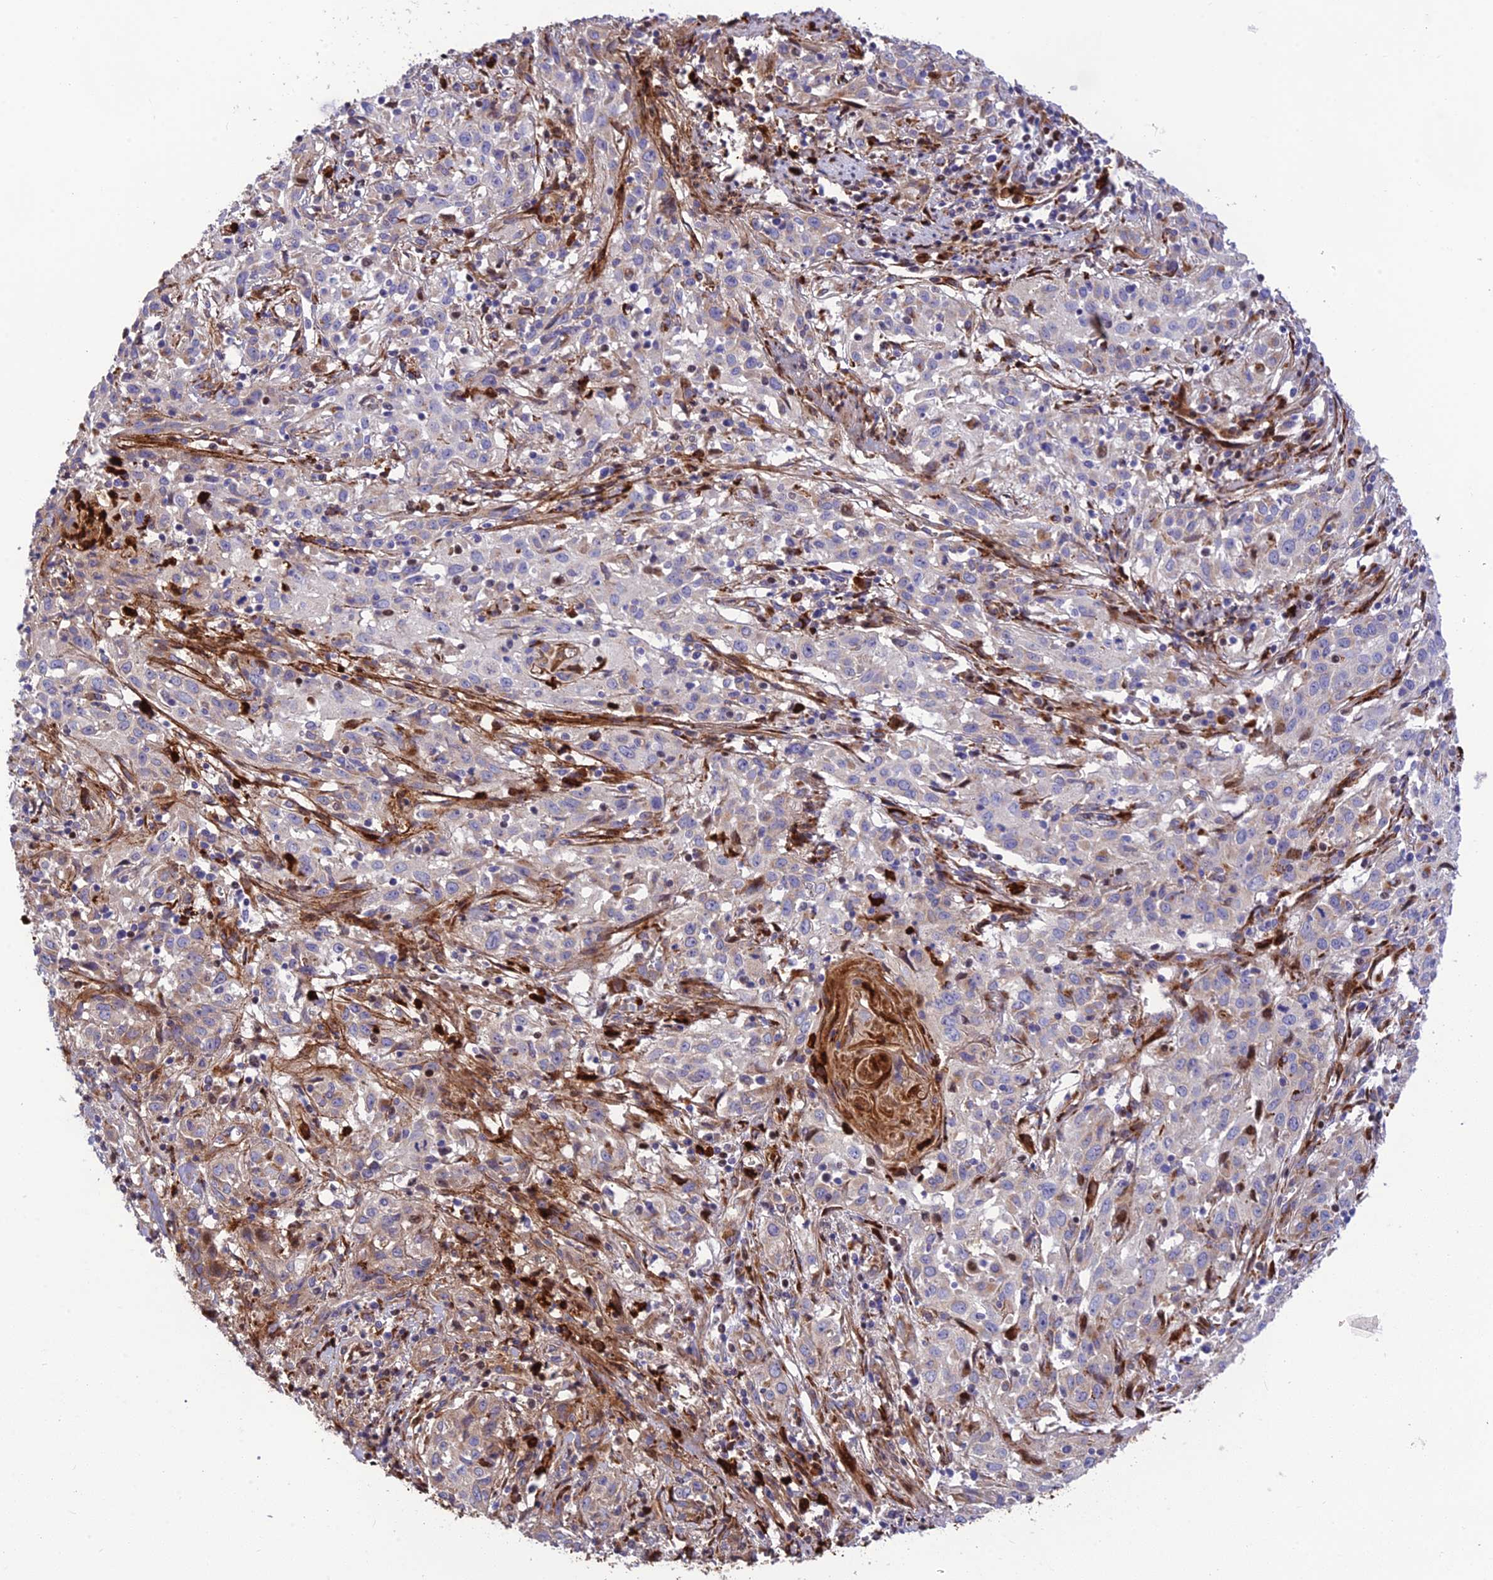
{"staining": {"intensity": "negative", "quantity": "none", "location": "none"}, "tissue": "cervical cancer", "cell_type": "Tumor cells", "image_type": "cancer", "snomed": [{"axis": "morphology", "description": "Squamous cell carcinoma, NOS"}, {"axis": "topography", "description": "Cervix"}], "caption": "This is an IHC image of cervical cancer (squamous cell carcinoma). There is no staining in tumor cells.", "gene": "CPSF4L", "patient": {"sex": "female", "age": 57}}